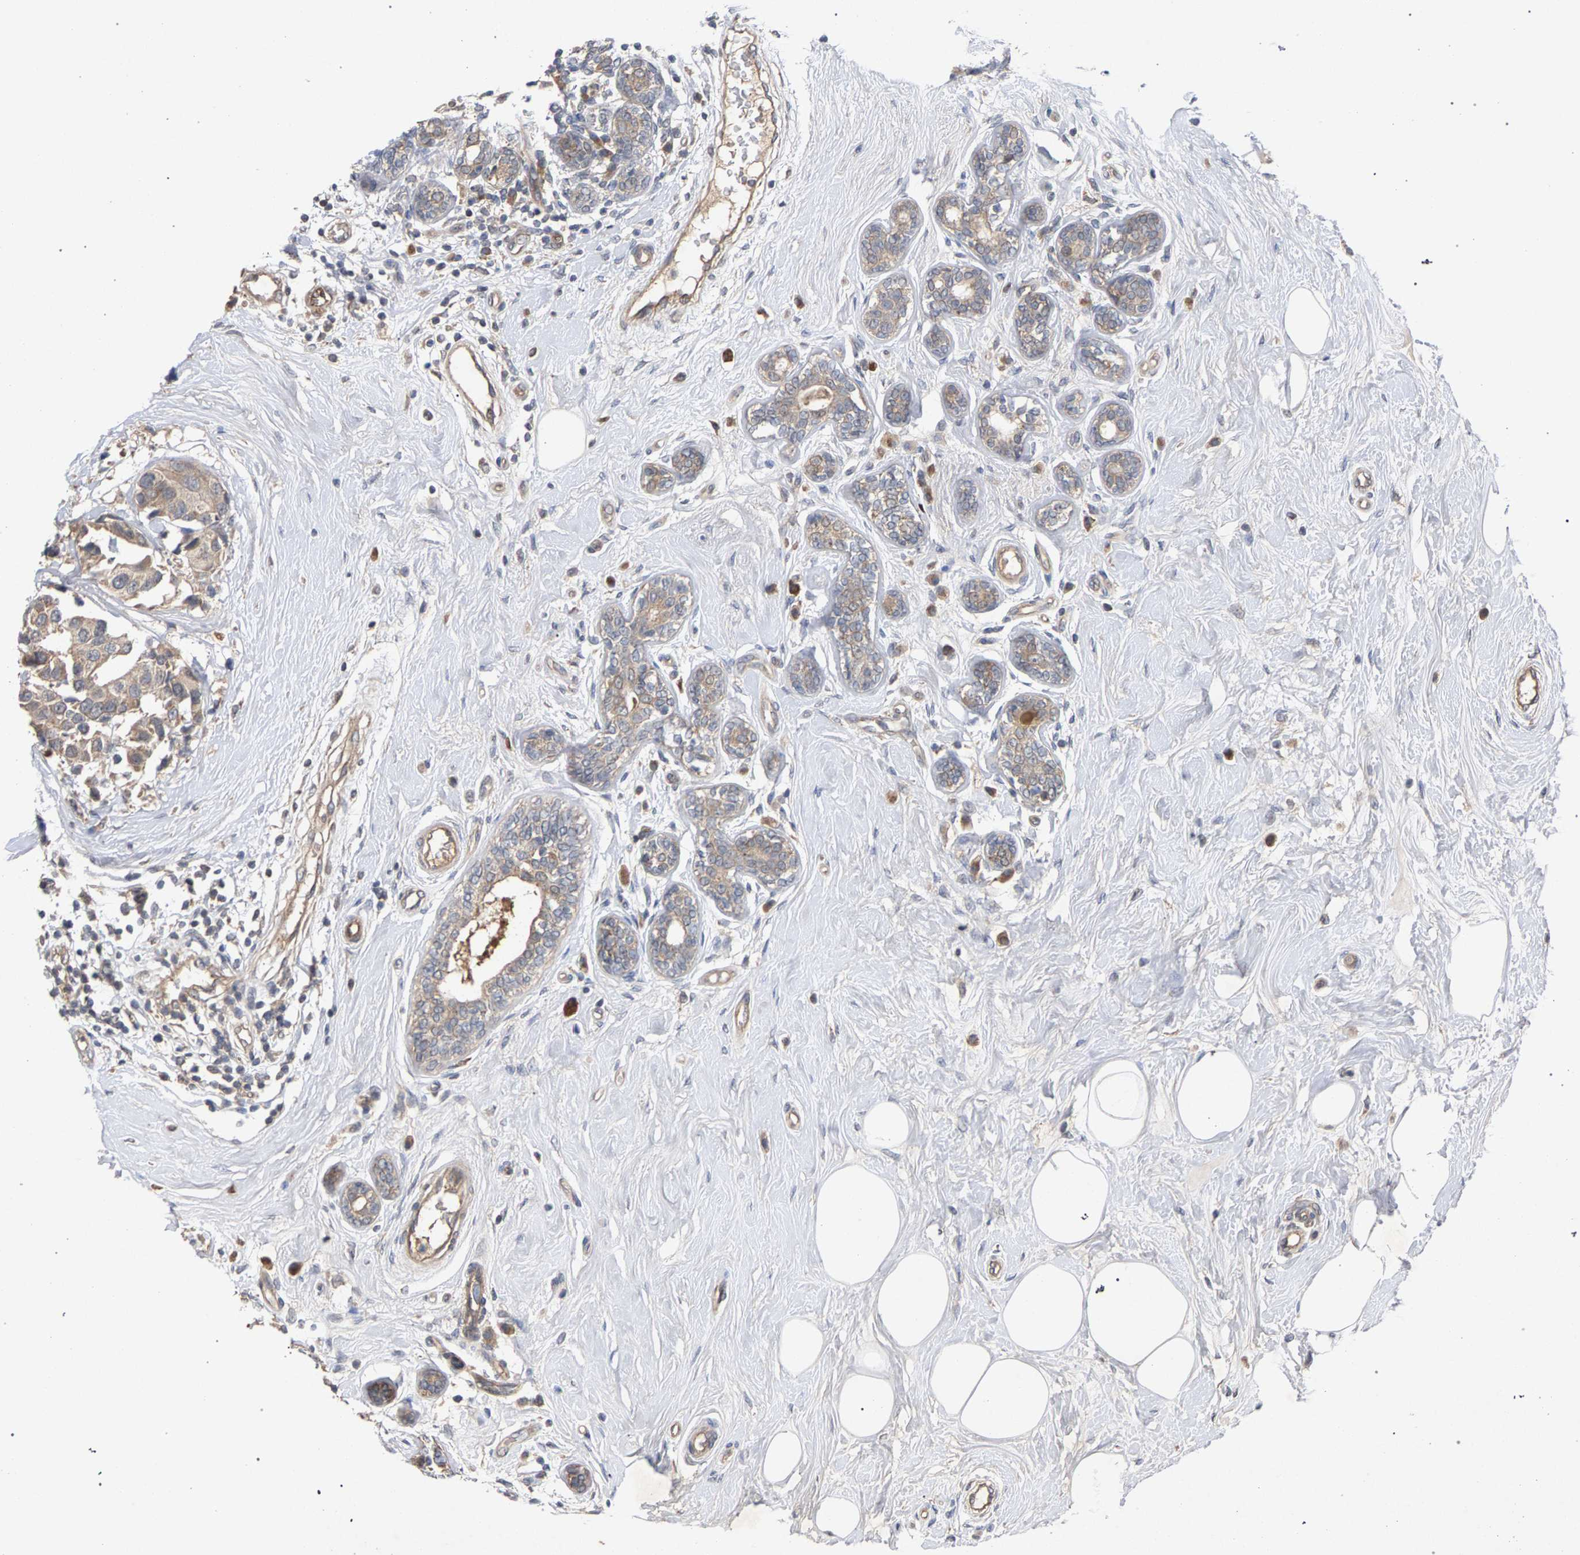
{"staining": {"intensity": "weak", "quantity": ">75%", "location": "cytoplasmic/membranous"}, "tissue": "breast cancer", "cell_type": "Tumor cells", "image_type": "cancer", "snomed": [{"axis": "morphology", "description": "Normal tissue, NOS"}, {"axis": "morphology", "description": "Duct carcinoma"}, {"axis": "topography", "description": "Breast"}], "caption": "Immunohistochemistry (DAB) staining of breast intraductal carcinoma reveals weak cytoplasmic/membranous protein staining in about >75% of tumor cells. (brown staining indicates protein expression, while blue staining denotes nuclei).", "gene": "SLC4A4", "patient": {"sex": "female", "age": 39}}